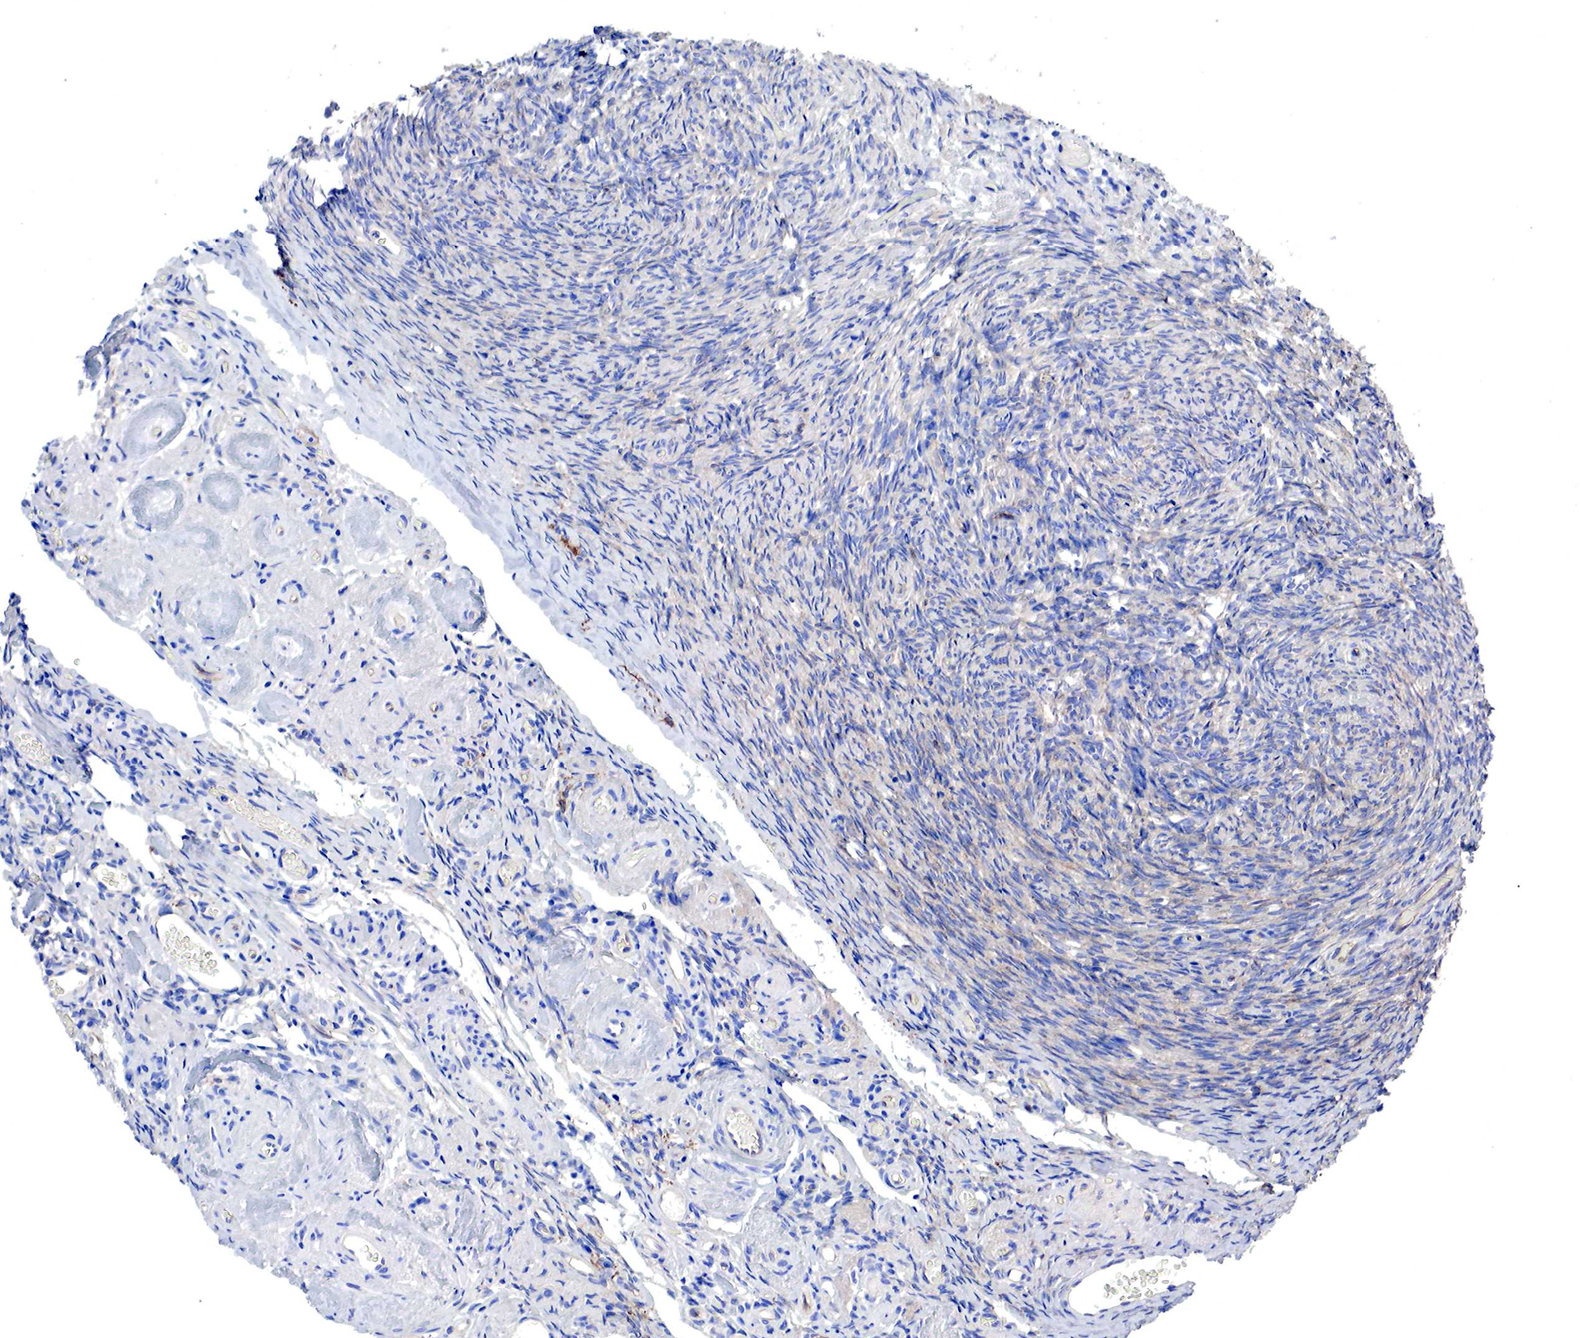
{"staining": {"intensity": "moderate", "quantity": "<25%", "location": "cytoplasmic/membranous"}, "tissue": "ovary", "cell_type": "Ovarian stroma cells", "image_type": "normal", "snomed": [{"axis": "morphology", "description": "Normal tissue, NOS"}, {"axis": "topography", "description": "Ovary"}], "caption": "Moderate cytoplasmic/membranous protein staining is seen in approximately <25% of ovarian stroma cells in ovary.", "gene": "MSN", "patient": {"sex": "female", "age": 78}}